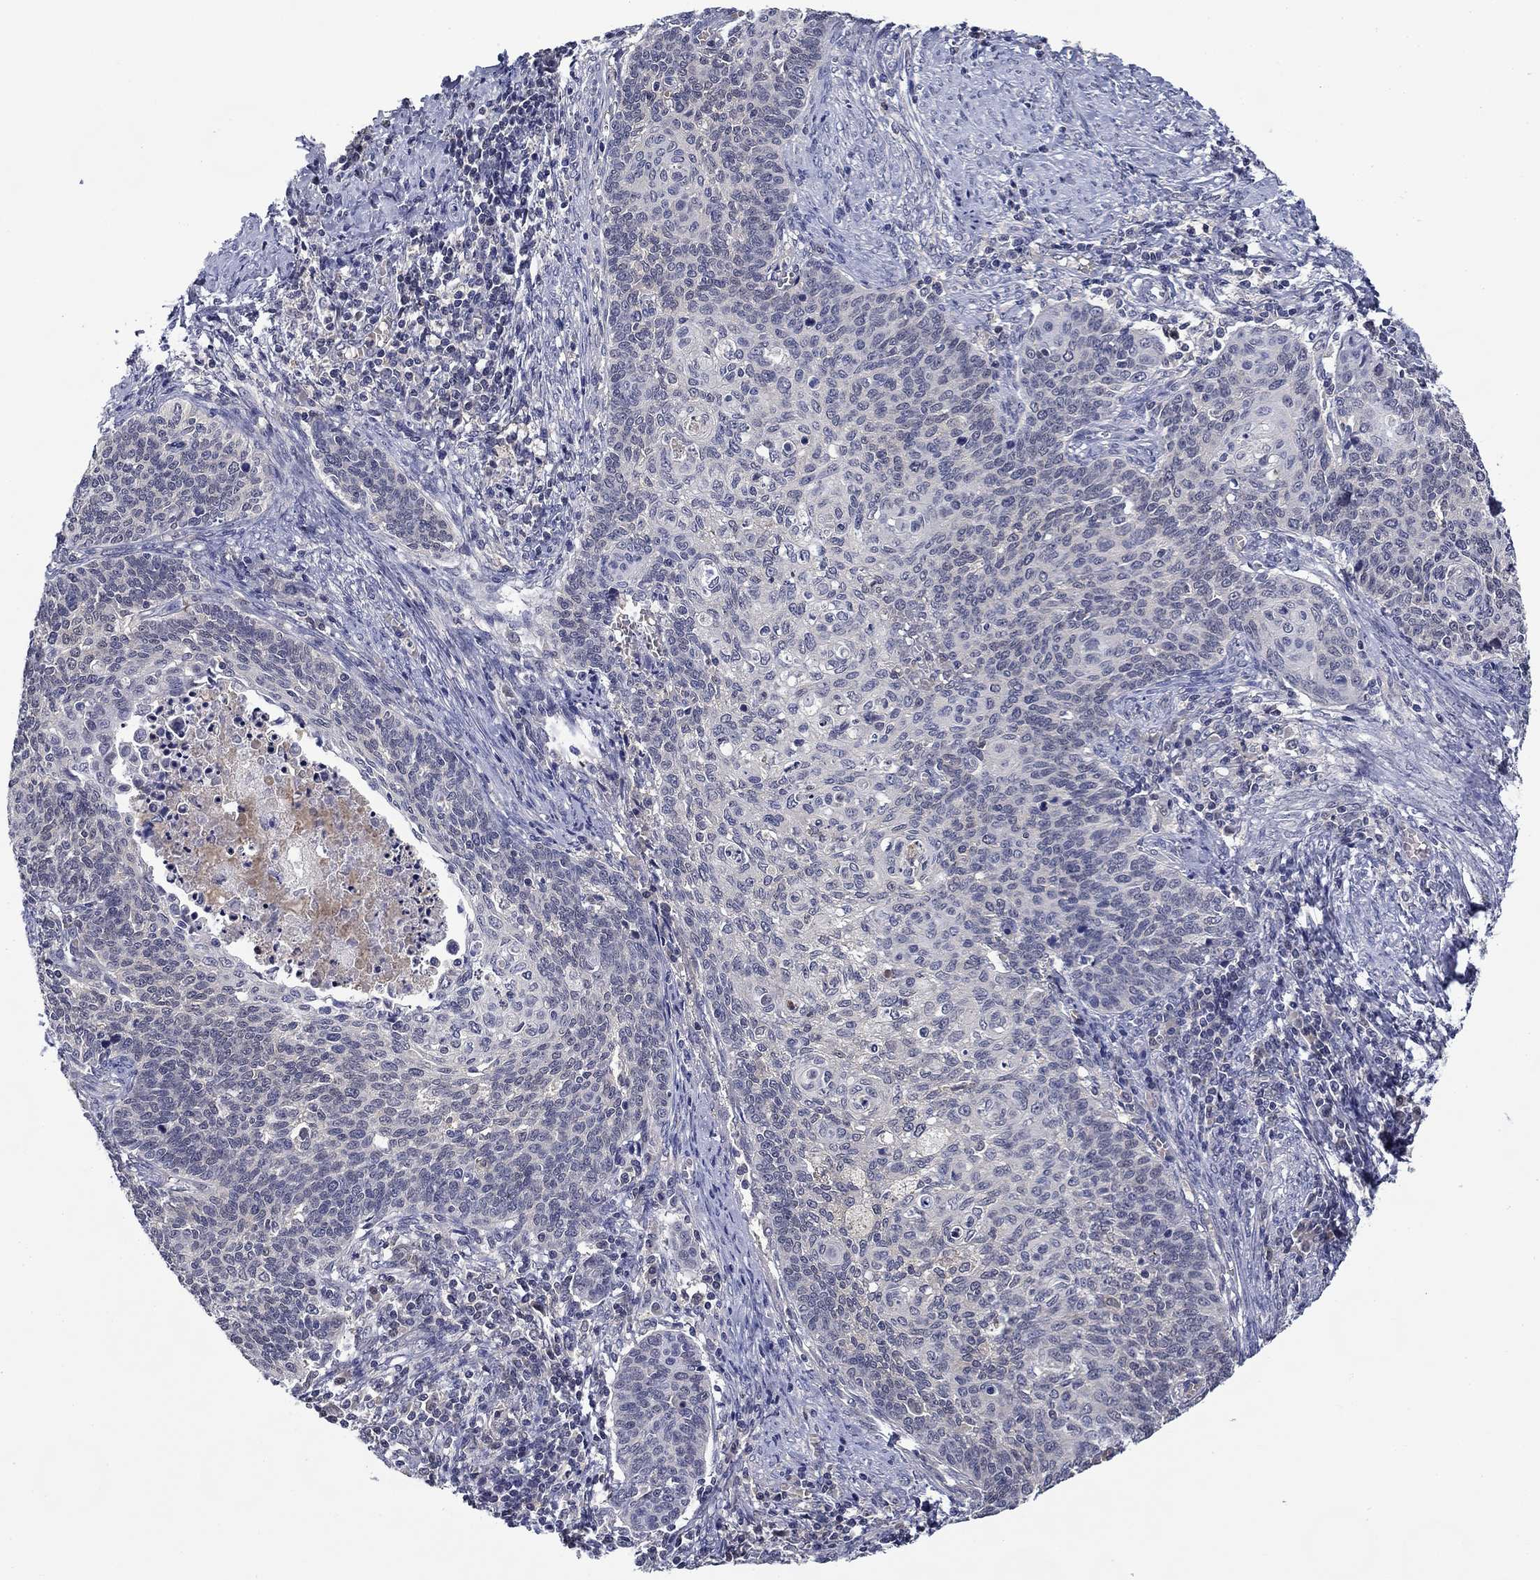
{"staining": {"intensity": "negative", "quantity": "none", "location": "none"}, "tissue": "cervical cancer", "cell_type": "Tumor cells", "image_type": "cancer", "snomed": [{"axis": "morphology", "description": "Normal tissue, NOS"}, {"axis": "morphology", "description": "Squamous cell carcinoma, NOS"}, {"axis": "topography", "description": "Cervix"}], "caption": "DAB (3,3'-diaminobenzidine) immunohistochemical staining of human cervical squamous cell carcinoma displays no significant expression in tumor cells. (DAB (3,3'-diaminobenzidine) immunohistochemistry (IHC) visualized using brightfield microscopy, high magnification).", "gene": "DDTL", "patient": {"sex": "female", "age": 39}}